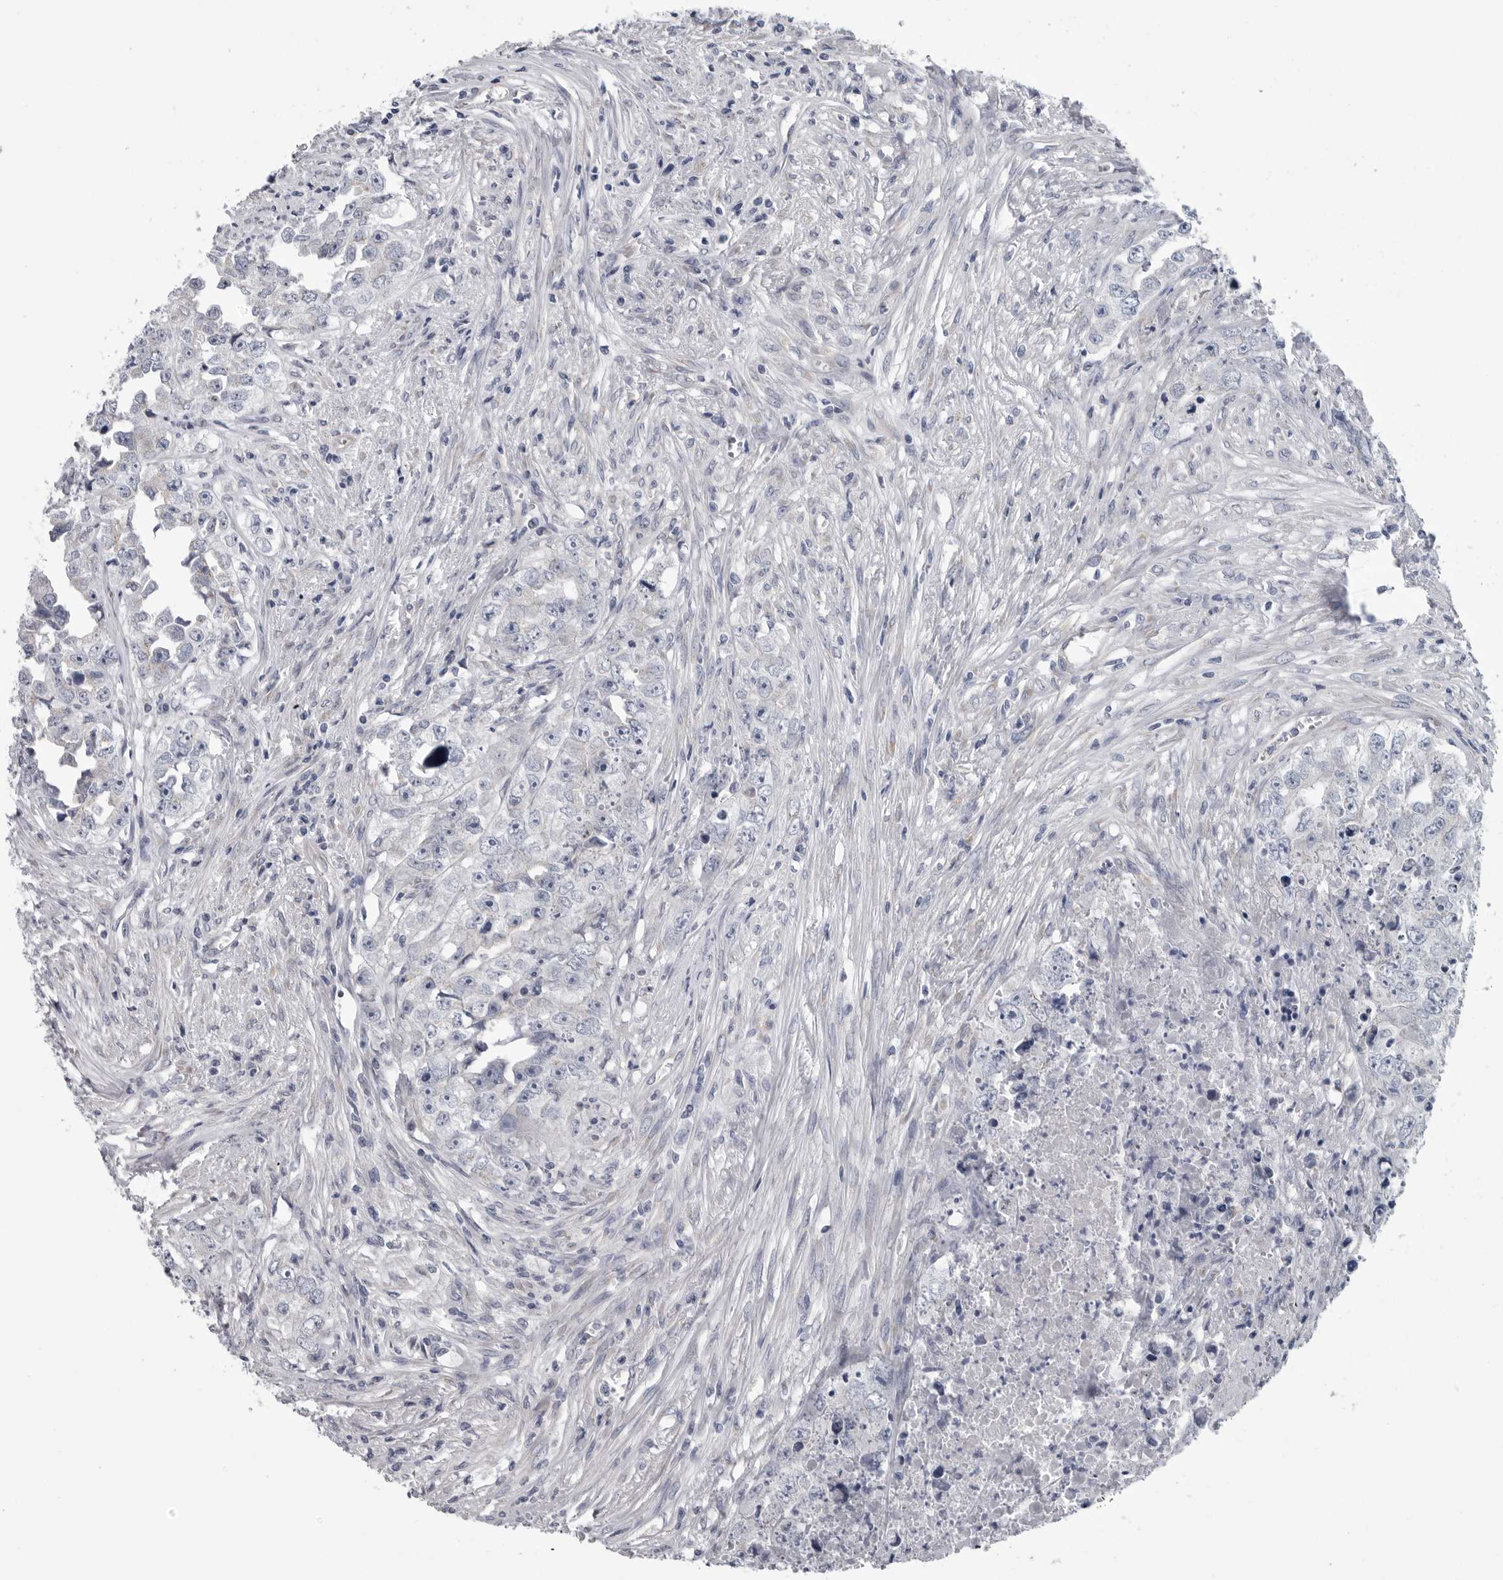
{"staining": {"intensity": "negative", "quantity": "none", "location": "none"}, "tissue": "testis cancer", "cell_type": "Tumor cells", "image_type": "cancer", "snomed": [{"axis": "morphology", "description": "Seminoma, NOS"}, {"axis": "morphology", "description": "Carcinoma, Embryonal, NOS"}, {"axis": "topography", "description": "Testis"}], "caption": "High magnification brightfield microscopy of embryonal carcinoma (testis) stained with DAB (3,3'-diaminobenzidine) (brown) and counterstained with hematoxylin (blue): tumor cells show no significant positivity.", "gene": "MYOC", "patient": {"sex": "male", "age": 43}}